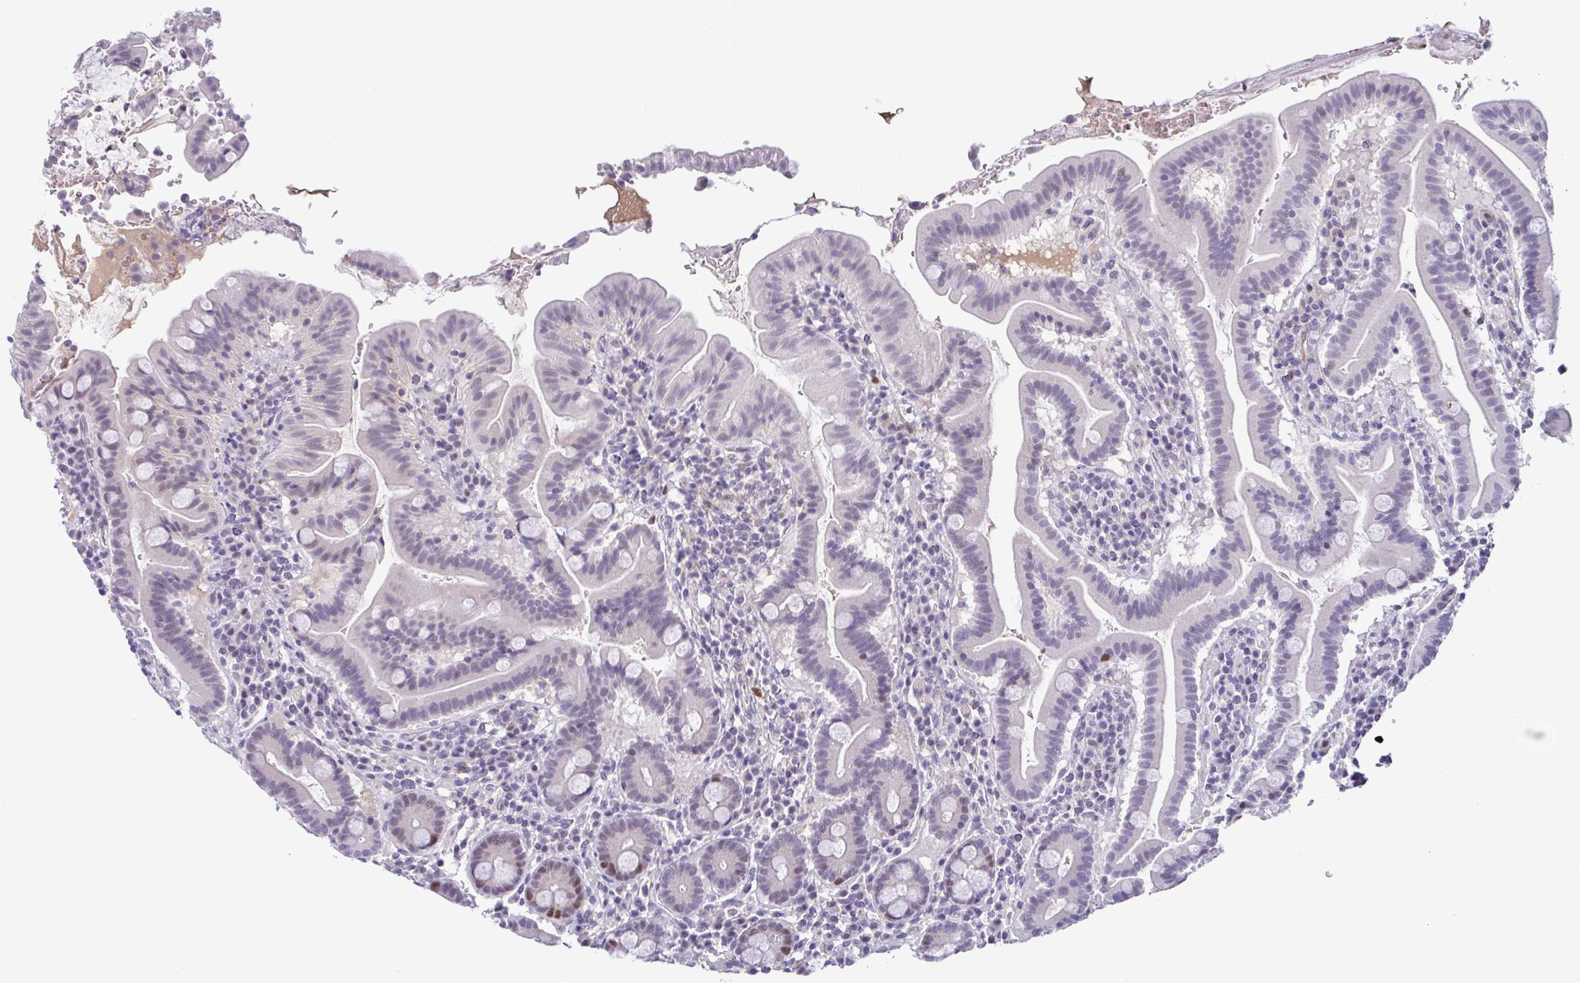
{"staining": {"intensity": "moderate", "quantity": "<25%", "location": "nuclear"}, "tissue": "small intestine", "cell_type": "Glandular cells", "image_type": "normal", "snomed": [{"axis": "morphology", "description": "Normal tissue, NOS"}, {"axis": "topography", "description": "Small intestine"}], "caption": "Human small intestine stained for a protein (brown) demonstrates moderate nuclear positive positivity in about <25% of glandular cells.", "gene": "TIPIN", "patient": {"sex": "male", "age": 26}}